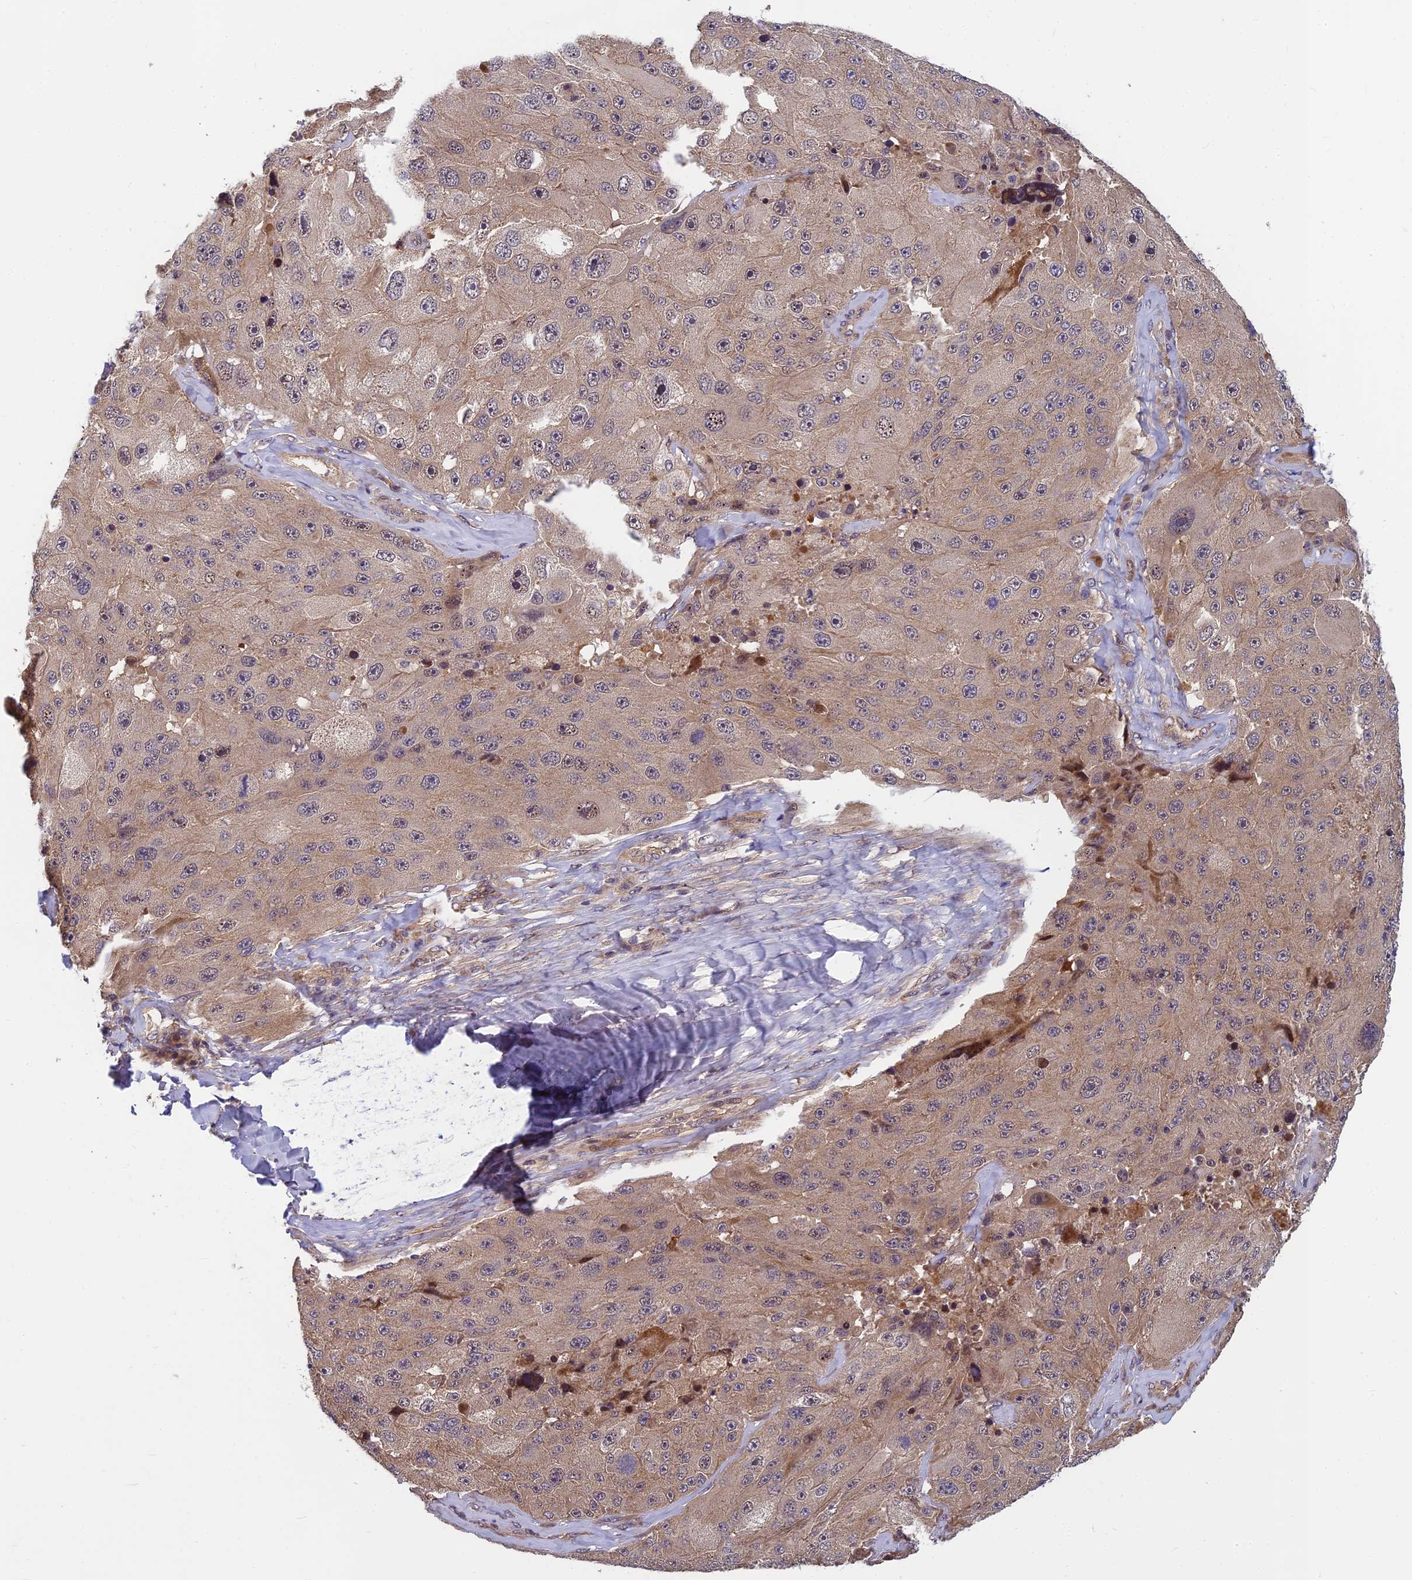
{"staining": {"intensity": "weak", "quantity": ">75%", "location": "cytoplasmic/membranous"}, "tissue": "melanoma", "cell_type": "Tumor cells", "image_type": "cancer", "snomed": [{"axis": "morphology", "description": "Malignant melanoma, Metastatic site"}, {"axis": "topography", "description": "Lymph node"}], "caption": "IHC staining of melanoma, which exhibits low levels of weak cytoplasmic/membranous positivity in about >75% of tumor cells indicating weak cytoplasmic/membranous protein staining. The staining was performed using DAB (brown) for protein detection and nuclei were counterstained in hematoxylin (blue).", "gene": "PIKFYVE", "patient": {"sex": "male", "age": 62}}